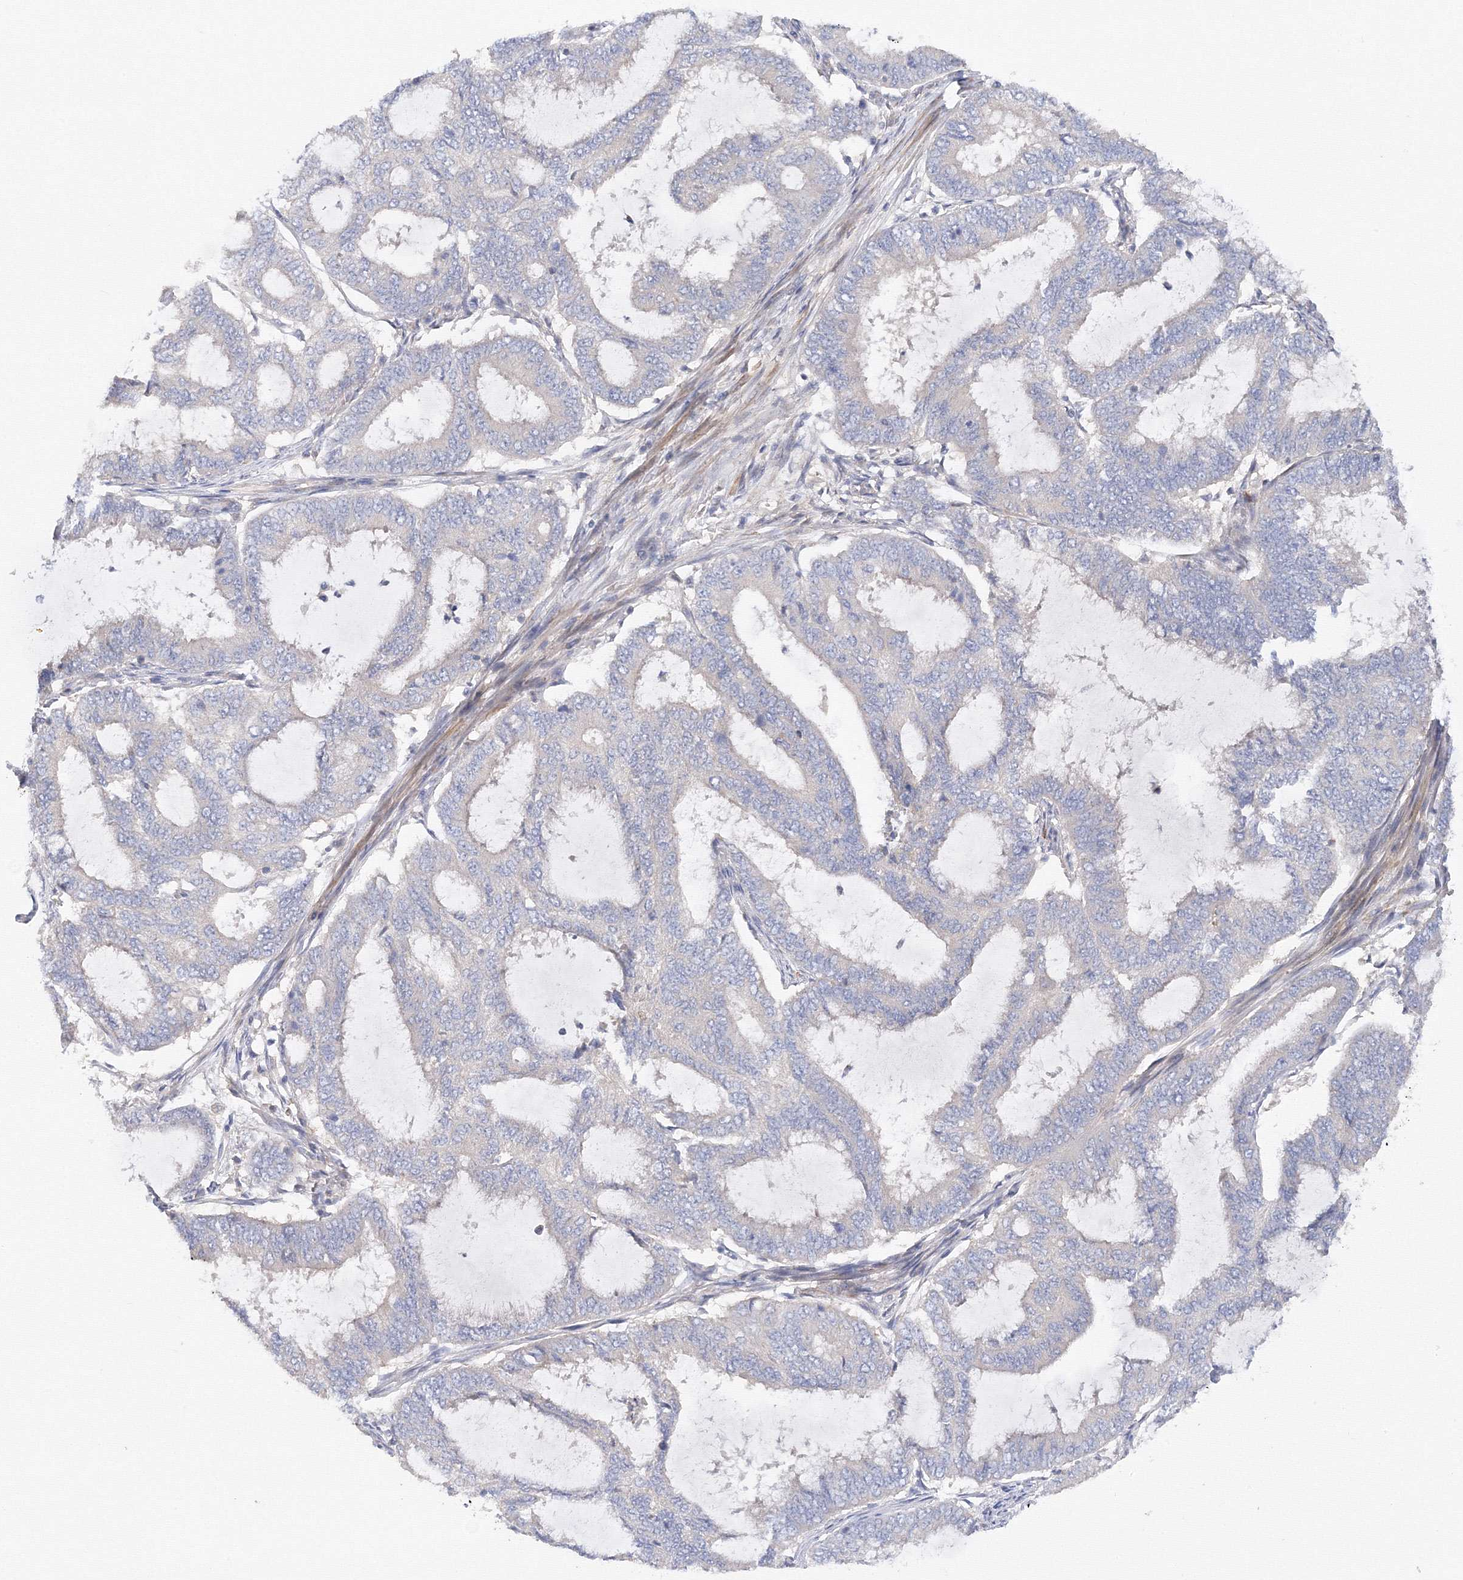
{"staining": {"intensity": "negative", "quantity": "none", "location": "none"}, "tissue": "endometrial cancer", "cell_type": "Tumor cells", "image_type": "cancer", "snomed": [{"axis": "morphology", "description": "Adenocarcinoma, NOS"}, {"axis": "topography", "description": "Endometrium"}], "caption": "There is no significant positivity in tumor cells of endometrial cancer (adenocarcinoma). The staining was performed using DAB (3,3'-diaminobenzidine) to visualize the protein expression in brown, while the nuclei were stained in blue with hematoxylin (Magnification: 20x).", "gene": "DIS3L2", "patient": {"sex": "female", "age": 51}}